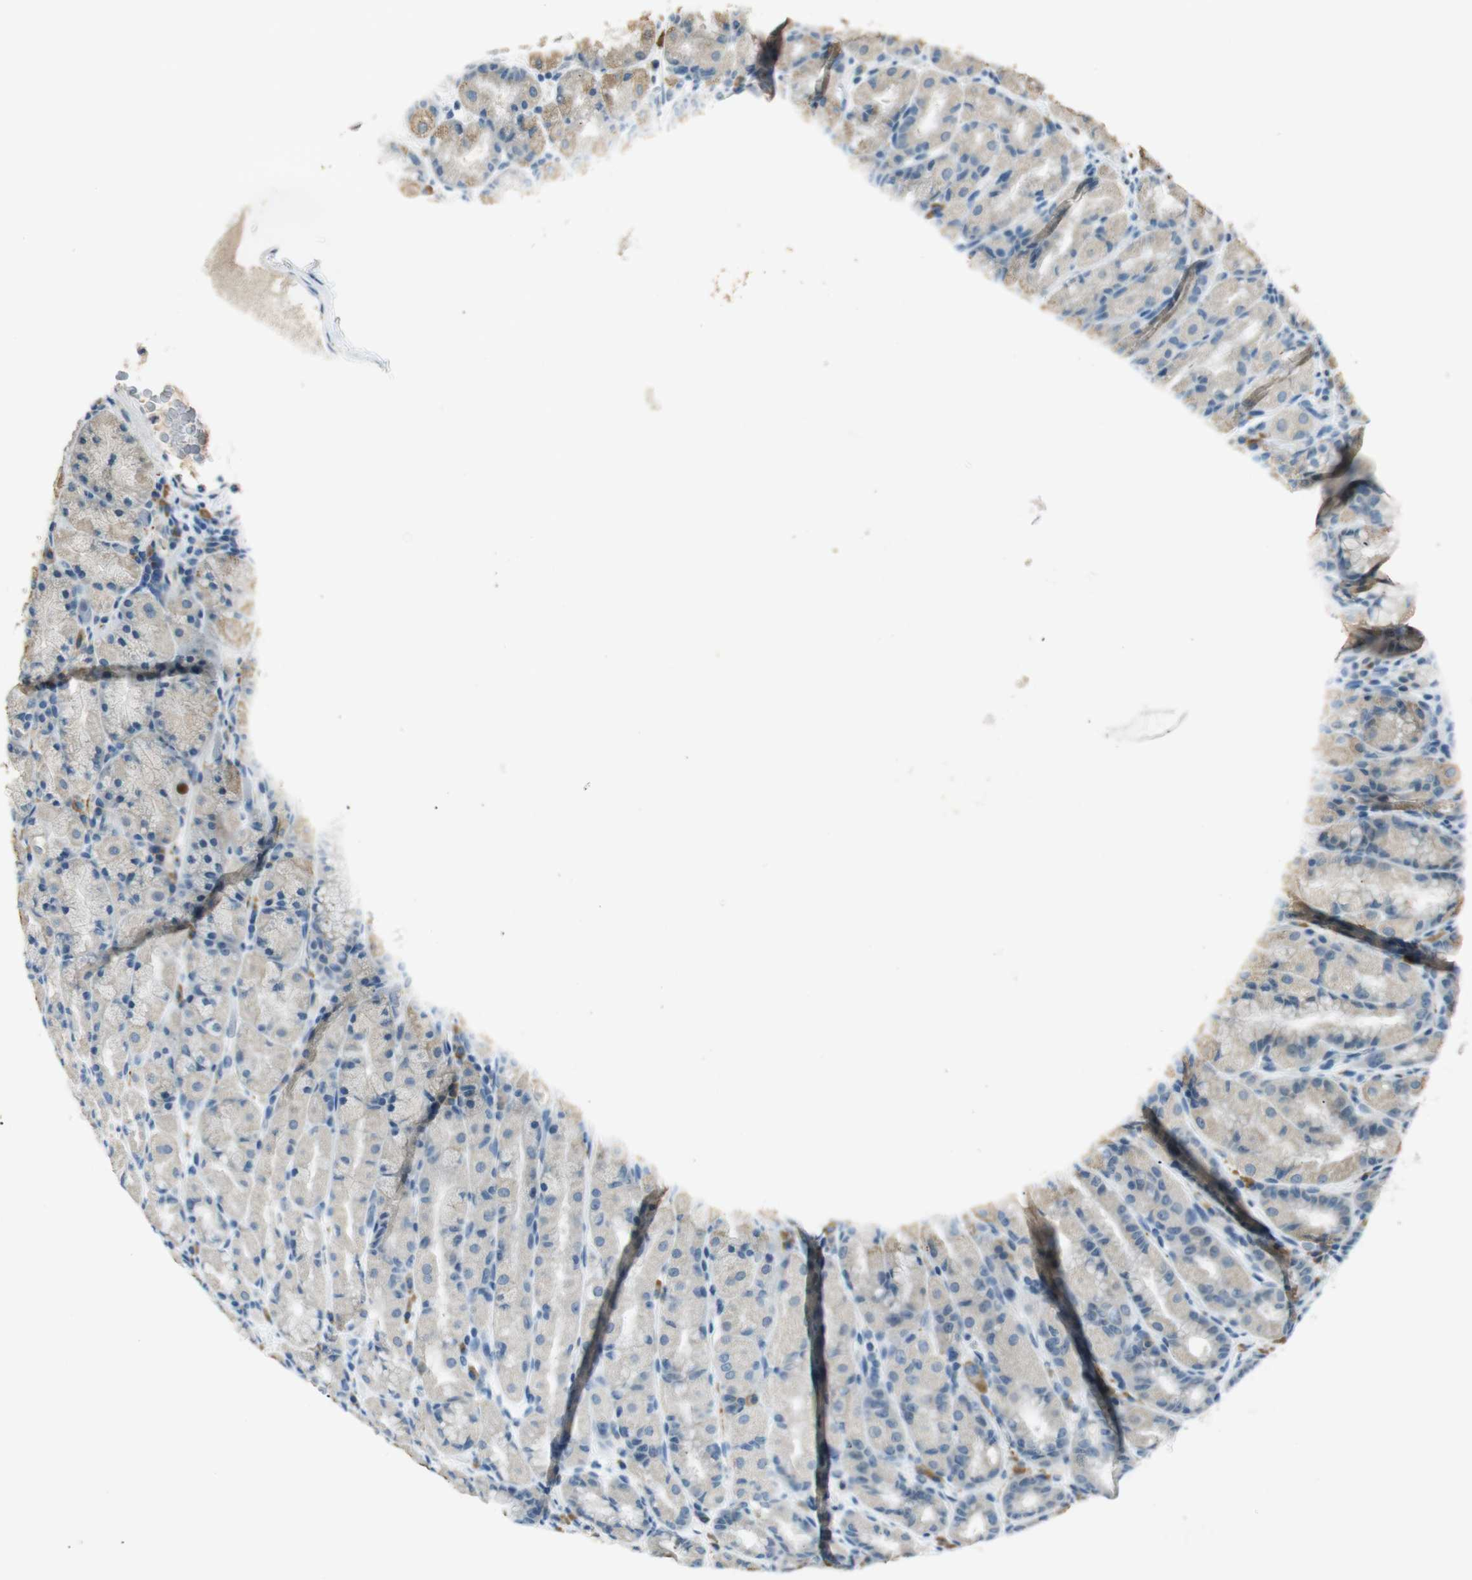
{"staining": {"intensity": "negative", "quantity": "none", "location": "none"}, "tissue": "stomach", "cell_type": "Glandular cells", "image_type": "normal", "snomed": [{"axis": "morphology", "description": "Normal tissue, NOS"}, {"axis": "topography", "description": "Stomach, upper"}], "caption": "Unremarkable stomach was stained to show a protein in brown. There is no significant expression in glandular cells. (IHC, brightfield microscopy, high magnification).", "gene": "MAGI2", "patient": {"sex": "male", "age": 68}}